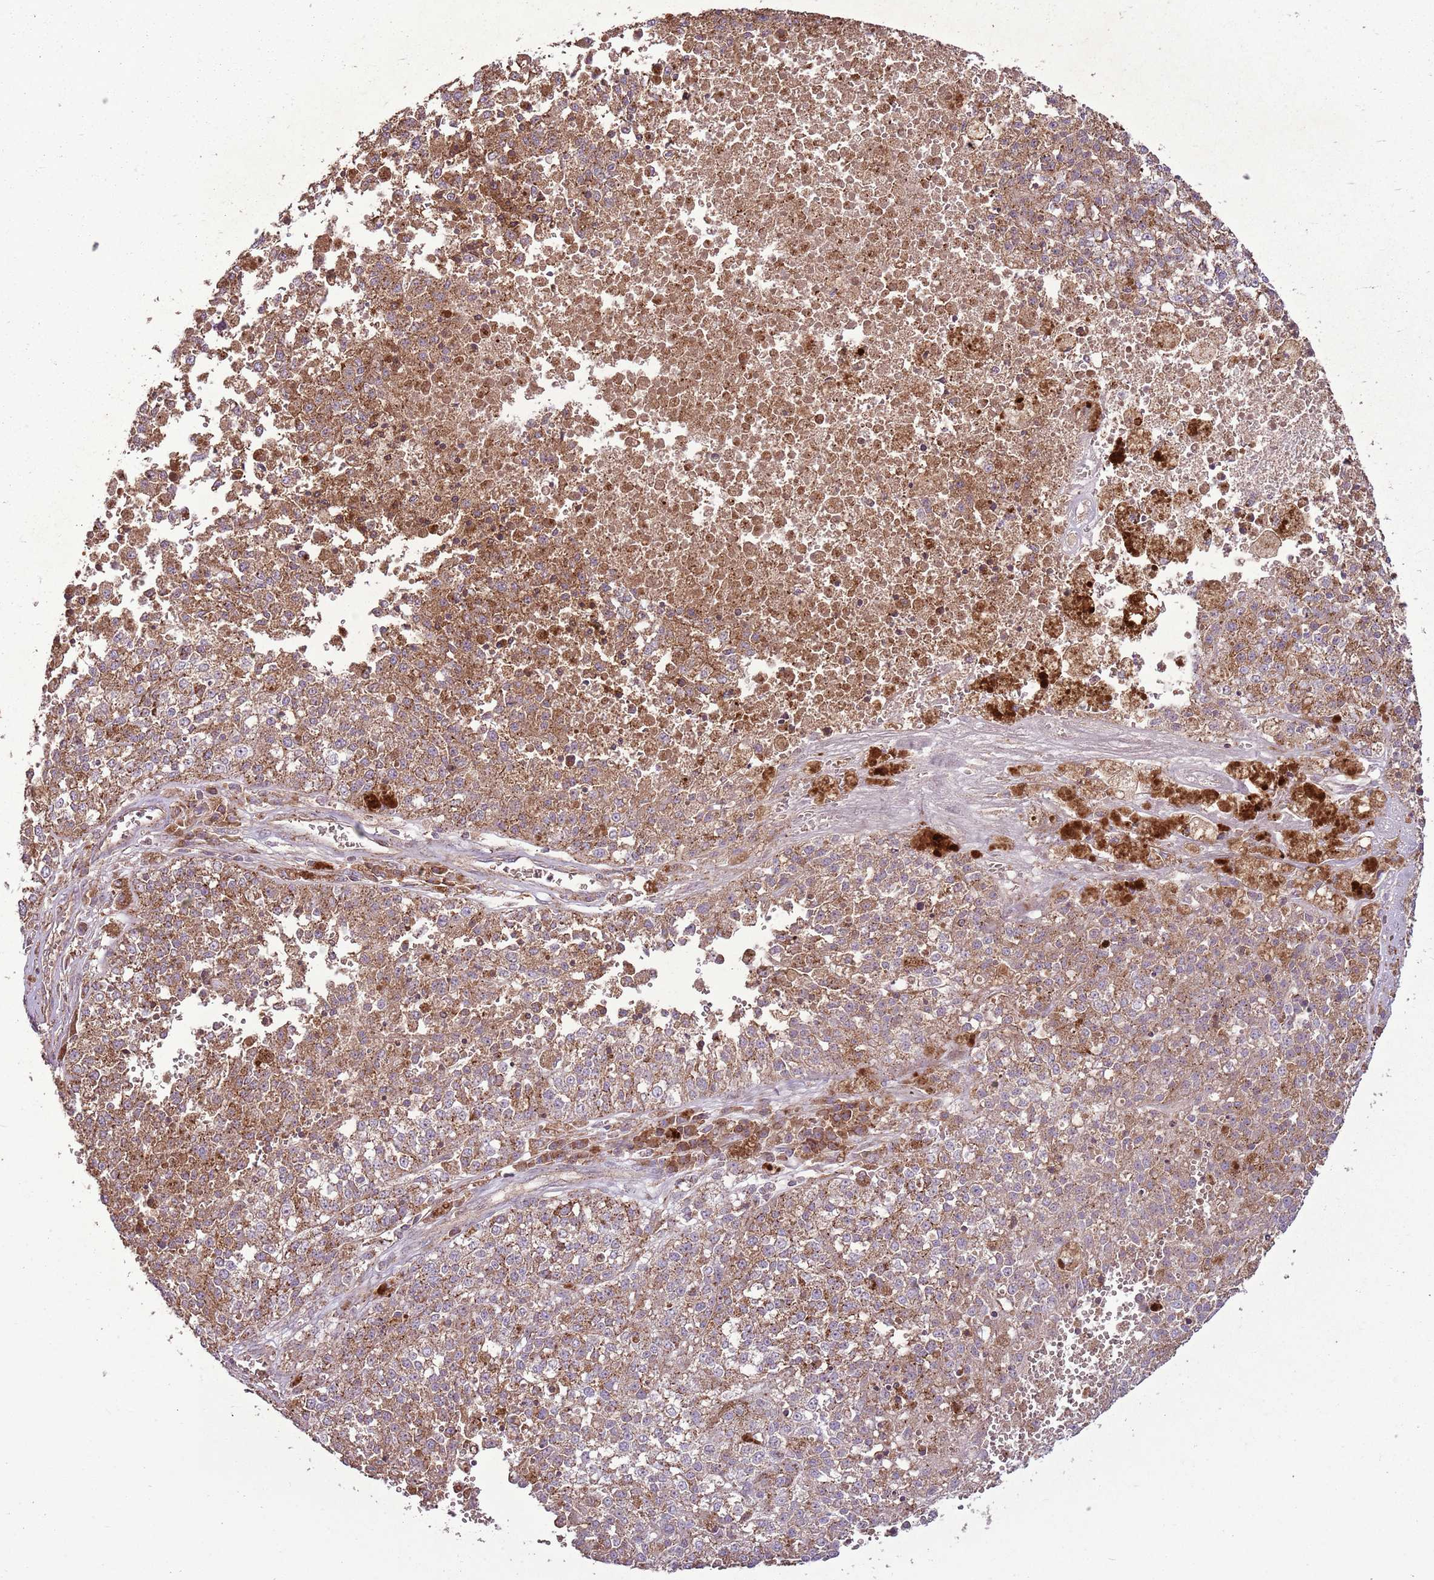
{"staining": {"intensity": "weak", "quantity": "25%-75%", "location": "cytoplasmic/membranous"}, "tissue": "melanoma", "cell_type": "Tumor cells", "image_type": "cancer", "snomed": [{"axis": "morphology", "description": "Malignant melanoma, NOS"}, {"axis": "topography", "description": "Skin"}], "caption": "Immunohistochemistry (IHC) (DAB (3,3'-diaminobenzidine)) staining of human malignant melanoma reveals weak cytoplasmic/membranous protein expression in approximately 25%-75% of tumor cells.", "gene": "ANKRD24", "patient": {"sex": "female", "age": 64}}